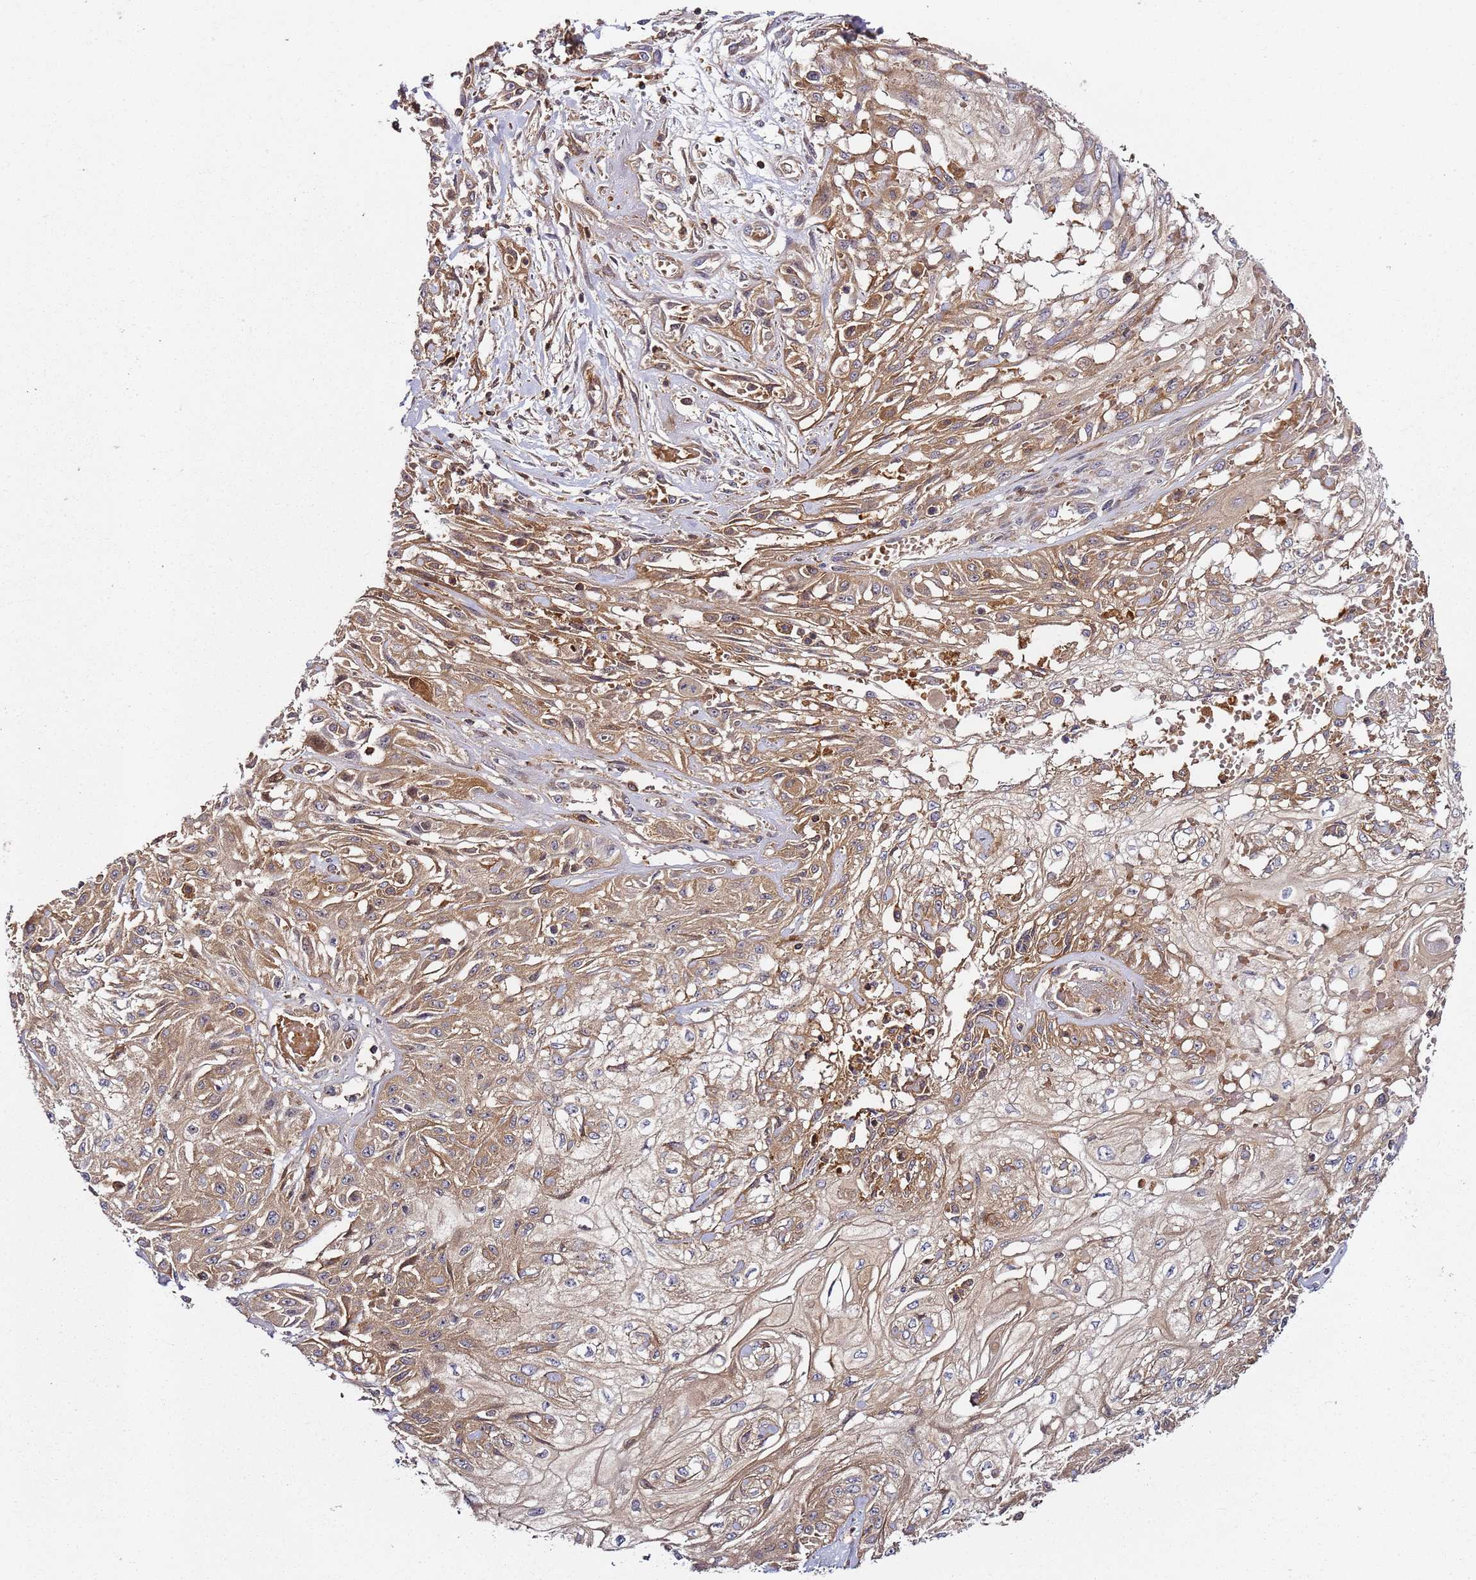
{"staining": {"intensity": "moderate", "quantity": "25%-75%", "location": "cytoplasmic/membranous"}, "tissue": "skin cancer", "cell_type": "Tumor cells", "image_type": "cancer", "snomed": [{"axis": "morphology", "description": "Squamous cell carcinoma, NOS"}, {"axis": "morphology", "description": "Squamous cell carcinoma, metastatic, NOS"}, {"axis": "topography", "description": "Skin"}, {"axis": "topography", "description": "Lymph node"}], "caption": "Tumor cells demonstrate medium levels of moderate cytoplasmic/membranous expression in approximately 25%-75% of cells in skin cancer.", "gene": "PRMT7", "patient": {"sex": "male", "age": 75}}